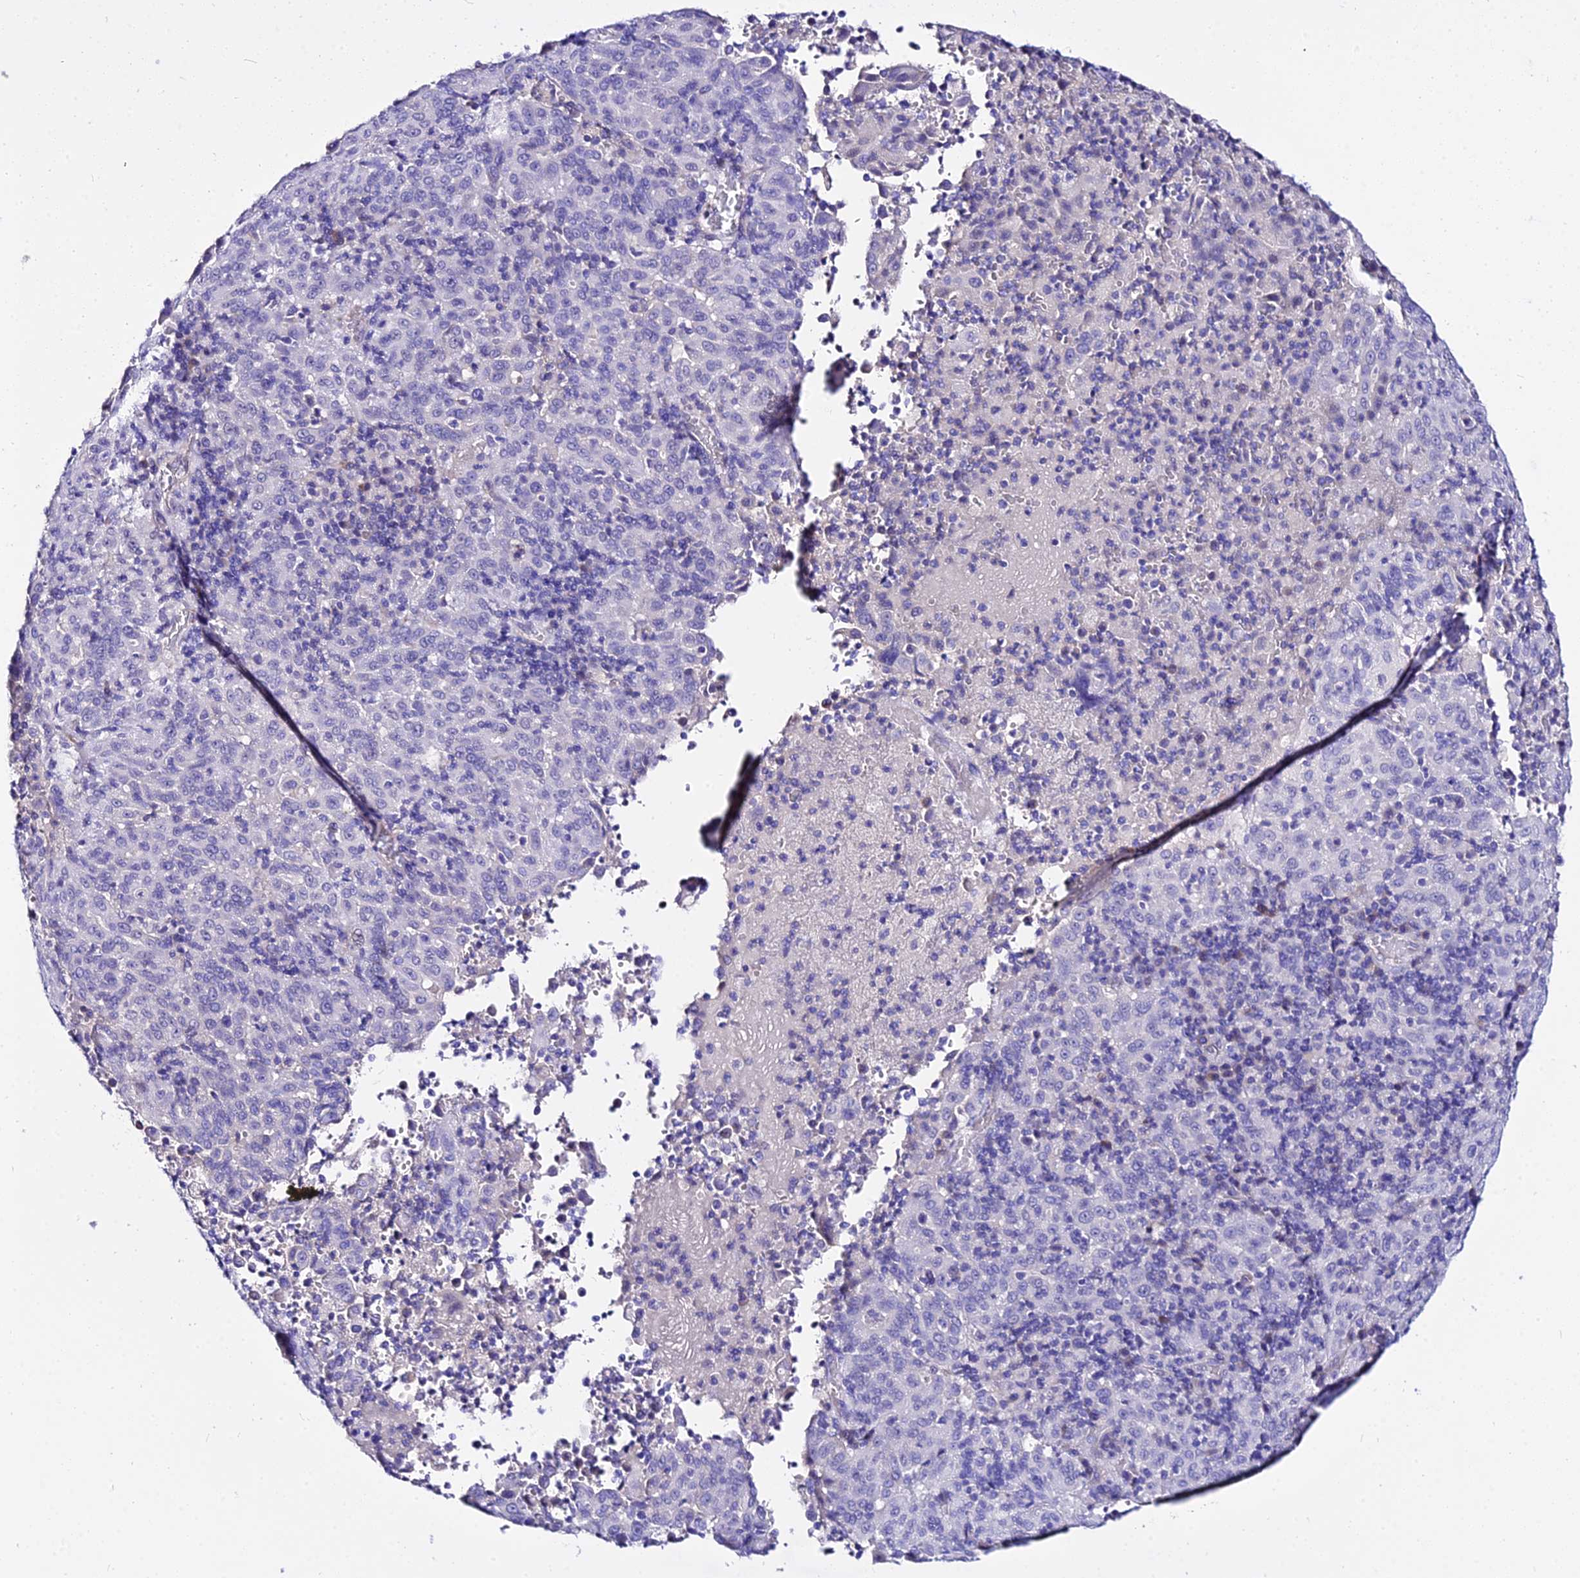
{"staining": {"intensity": "negative", "quantity": "none", "location": "none"}, "tissue": "pancreatic cancer", "cell_type": "Tumor cells", "image_type": "cancer", "snomed": [{"axis": "morphology", "description": "Adenocarcinoma, NOS"}, {"axis": "topography", "description": "Pancreas"}], "caption": "This is a histopathology image of immunohistochemistry staining of pancreatic cancer (adenocarcinoma), which shows no staining in tumor cells.", "gene": "DEFB106A", "patient": {"sex": "male", "age": 63}}